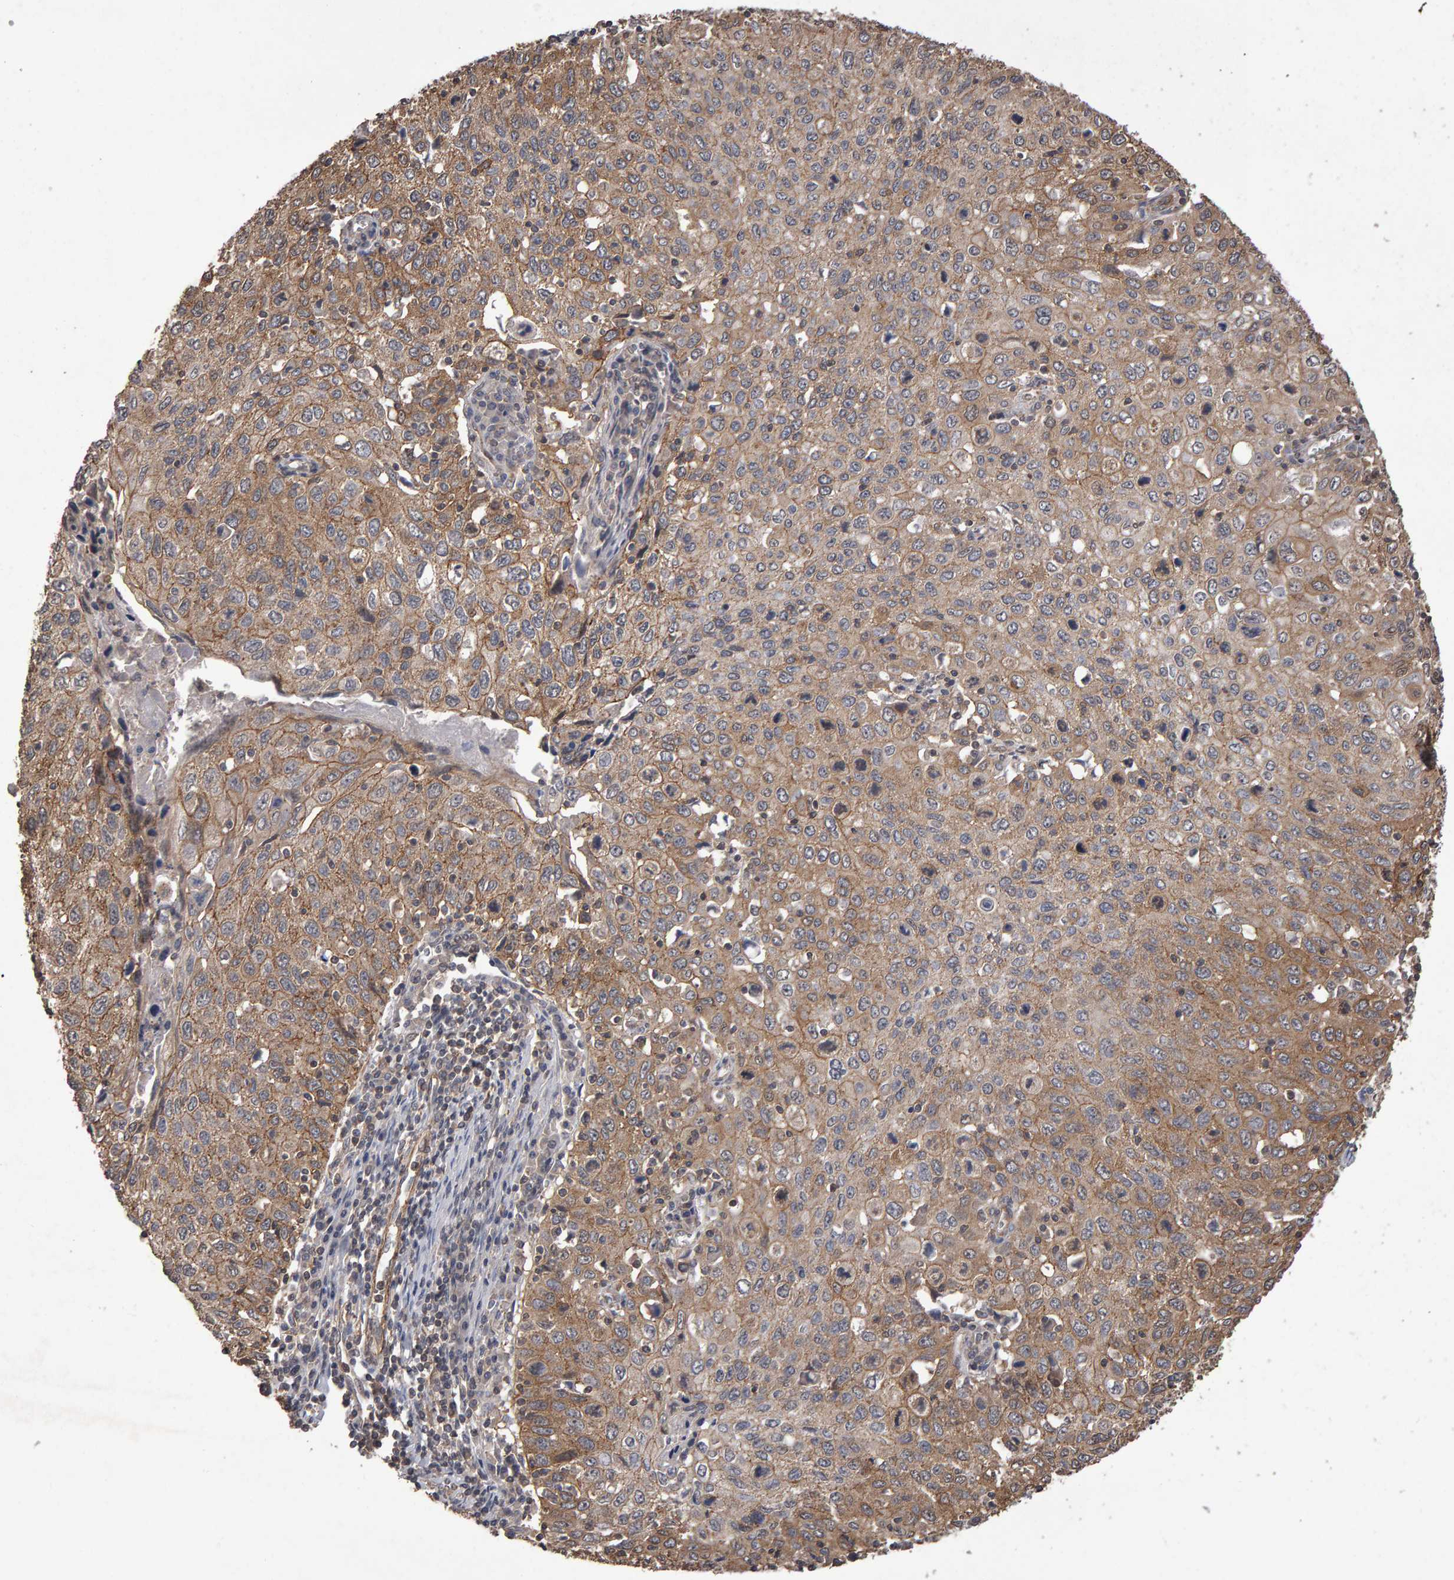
{"staining": {"intensity": "moderate", "quantity": ">75%", "location": "cytoplasmic/membranous"}, "tissue": "cervical cancer", "cell_type": "Tumor cells", "image_type": "cancer", "snomed": [{"axis": "morphology", "description": "Squamous cell carcinoma, NOS"}, {"axis": "topography", "description": "Cervix"}], "caption": "High-power microscopy captured an IHC micrograph of squamous cell carcinoma (cervical), revealing moderate cytoplasmic/membranous staining in about >75% of tumor cells.", "gene": "SCRIB", "patient": {"sex": "female", "age": 53}}